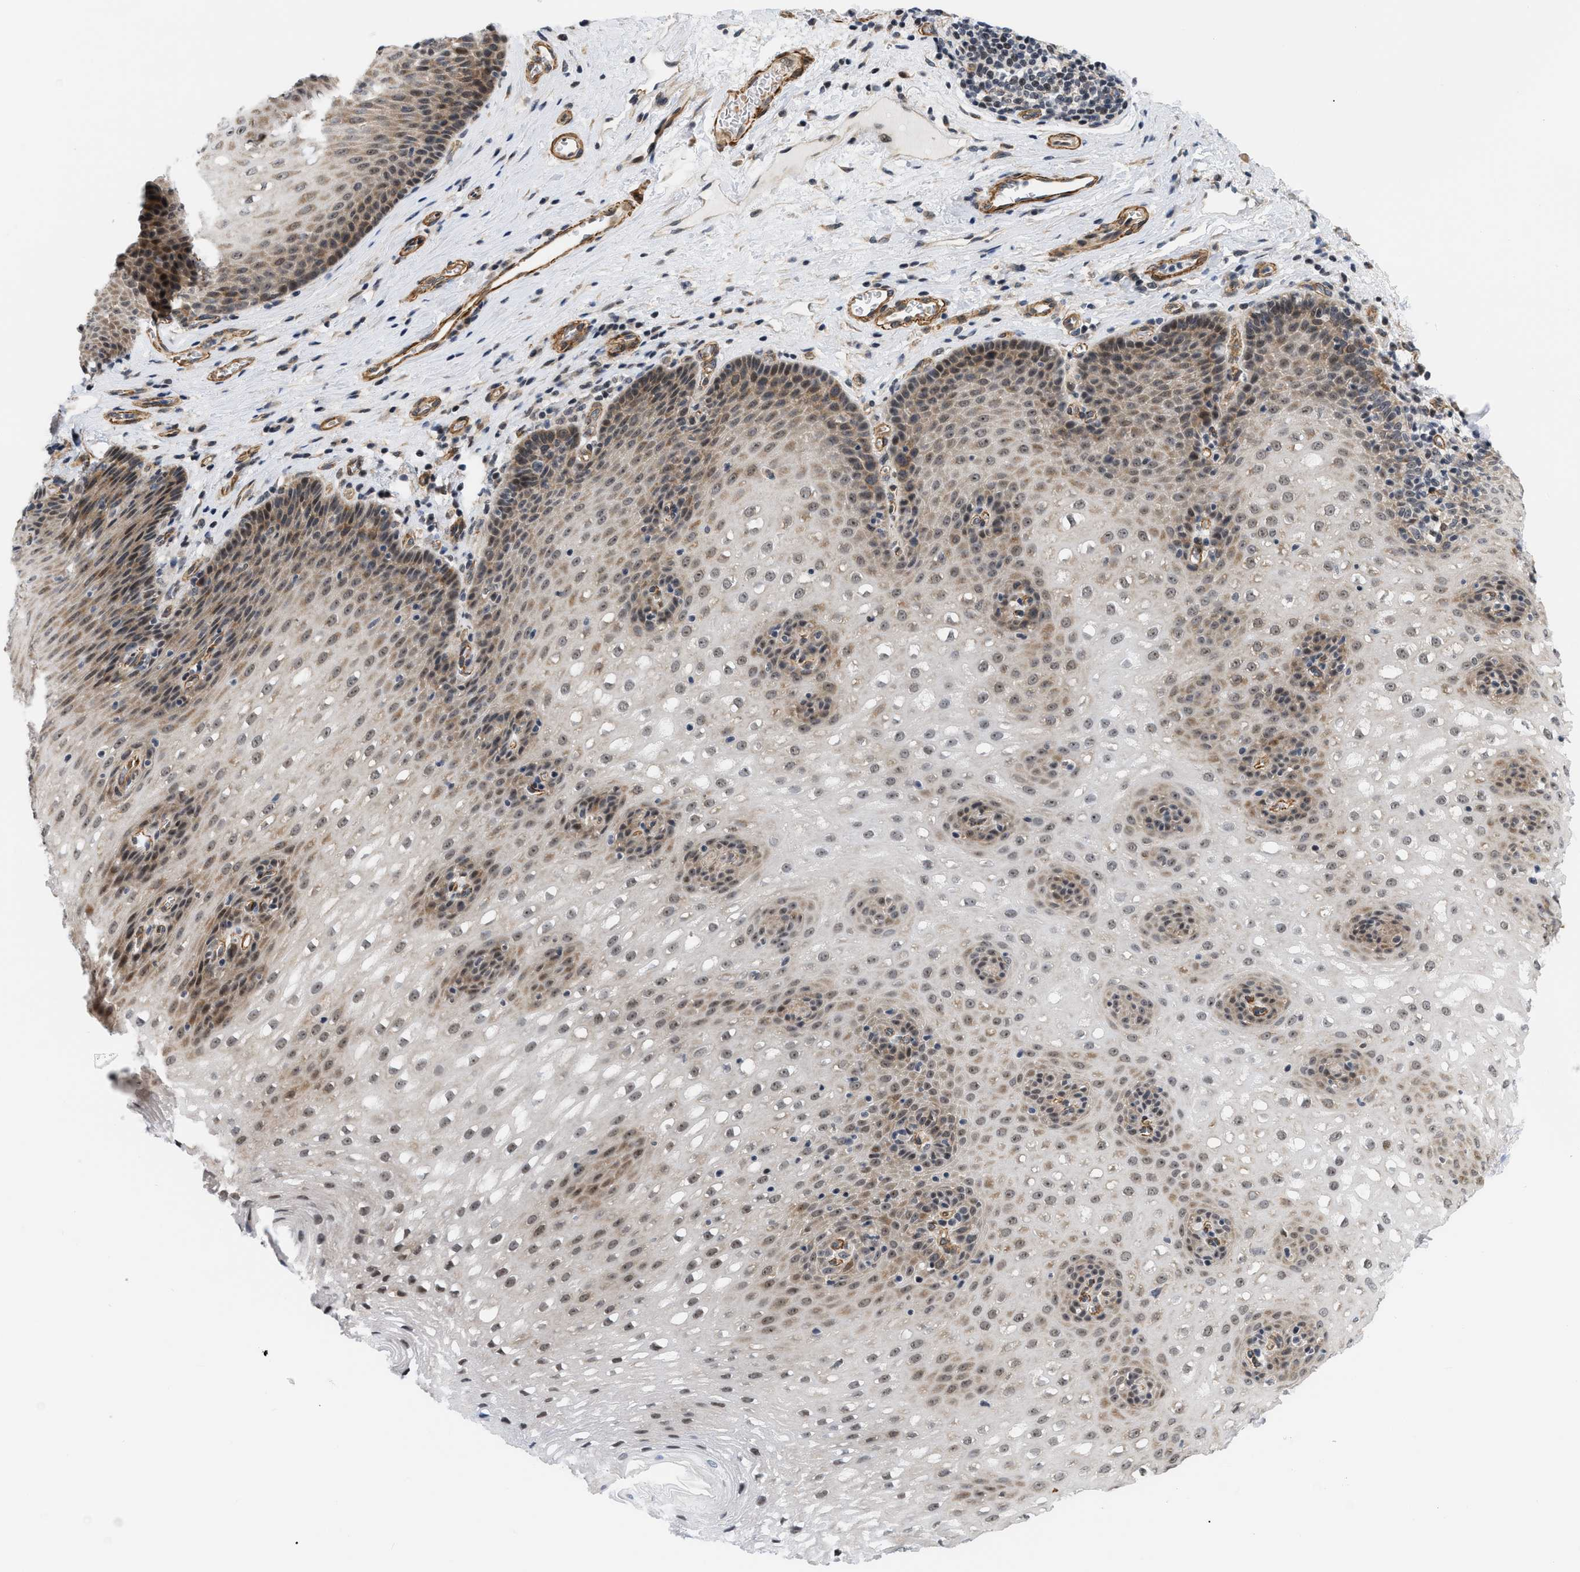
{"staining": {"intensity": "moderate", "quantity": "25%-75%", "location": "cytoplasmic/membranous,nuclear"}, "tissue": "esophagus", "cell_type": "Squamous epithelial cells", "image_type": "normal", "snomed": [{"axis": "morphology", "description": "Normal tissue, NOS"}, {"axis": "topography", "description": "Esophagus"}], "caption": "A brown stain labels moderate cytoplasmic/membranous,nuclear expression of a protein in squamous epithelial cells of benign human esophagus. (DAB (3,3'-diaminobenzidine) IHC with brightfield microscopy, high magnification).", "gene": "GPRASP2", "patient": {"sex": "male", "age": 48}}